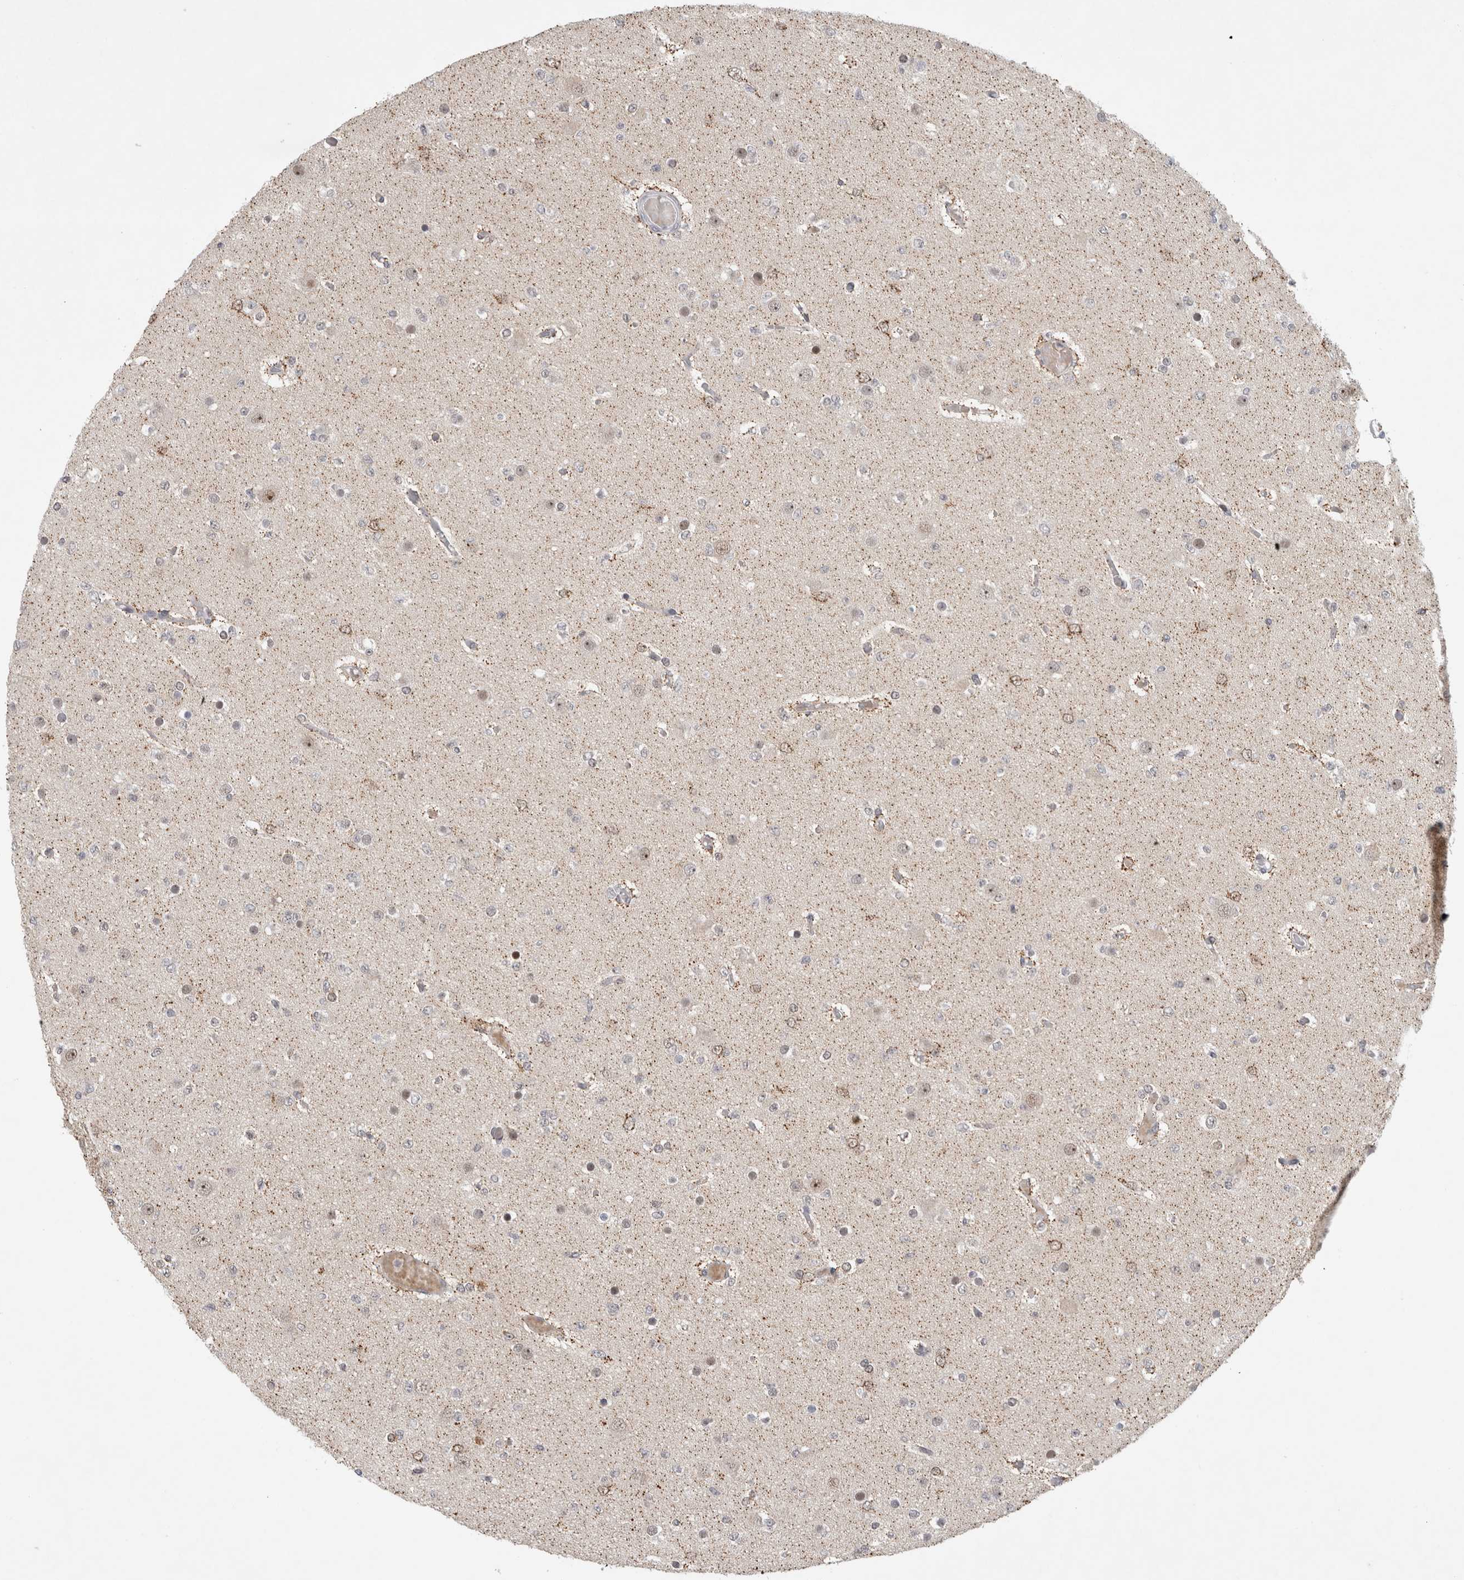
{"staining": {"intensity": "weak", "quantity": "<25%", "location": "nuclear"}, "tissue": "glioma", "cell_type": "Tumor cells", "image_type": "cancer", "snomed": [{"axis": "morphology", "description": "Glioma, malignant, Low grade"}, {"axis": "topography", "description": "Brain"}], "caption": "Protein analysis of glioma exhibits no significant expression in tumor cells. (Stains: DAB (3,3'-diaminobenzidine) immunohistochemistry (IHC) with hematoxylin counter stain, Microscopy: brightfield microscopy at high magnification).", "gene": "HESX1", "patient": {"sex": "female", "age": 22}}